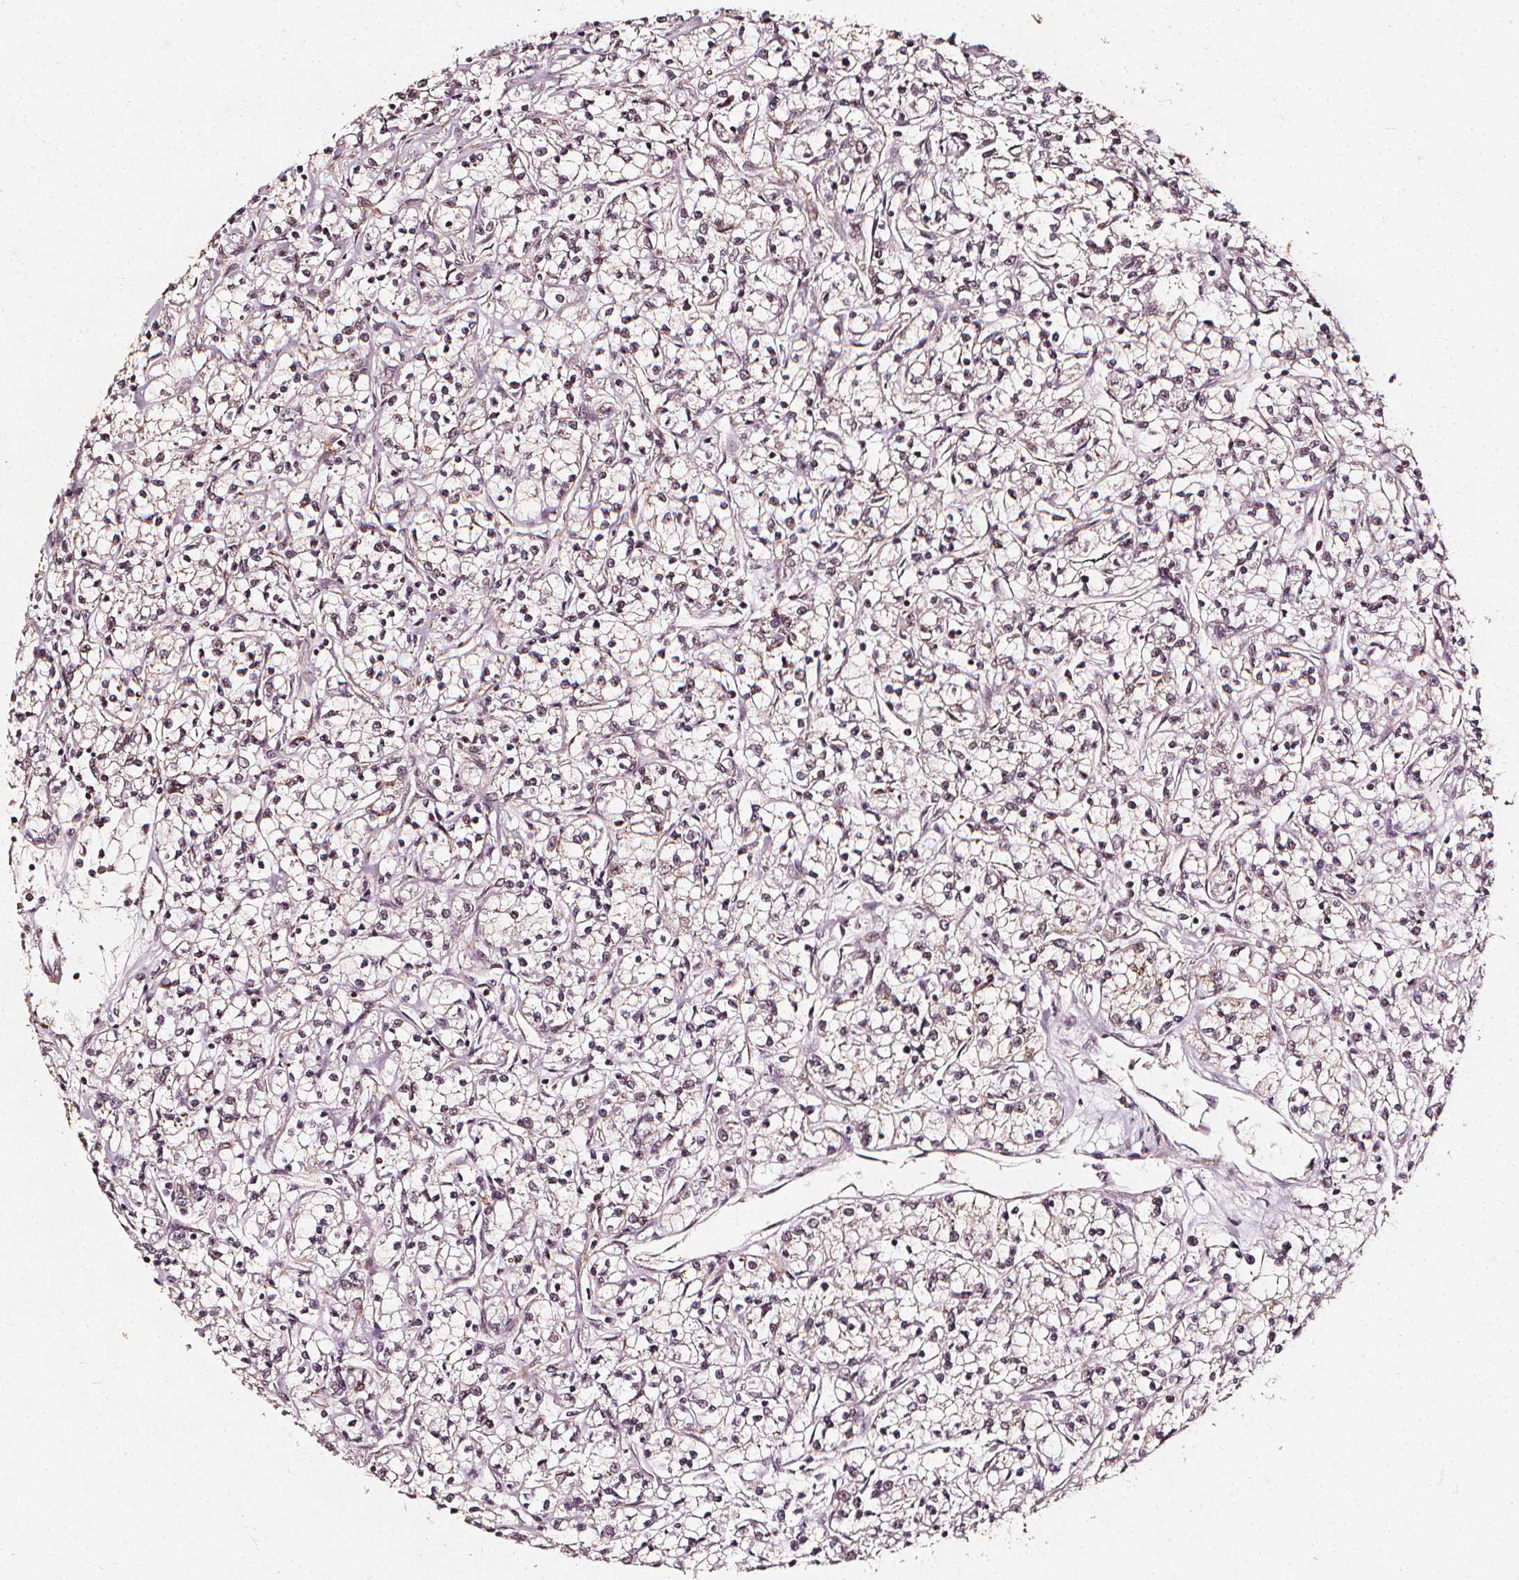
{"staining": {"intensity": "moderate", "quantity": "25%-75%", "location": "cytoplasmic/membranous,nuclear"}, "tissue": "renal cancer", "cell_type": "Tumor cells", "image_type": "cancer", "snomed": [{"axis": "morphology", "description": "Adenocarcinoma, NOS"}, {"axis": "topography", "description": "Kidney"}], "caption": "High-magnification brightfield microscopy of adenocarcinoma (renal) stained with DAB (brown) and counterstained with hematoxylin (blue). tumor cells exhibit moderate cytoplasmic/membranous and nuclear staining is appreciated in approximately25%-75% of cells.", "gene": "SMN1", "patient": {"sex": "female", "age": 59}}